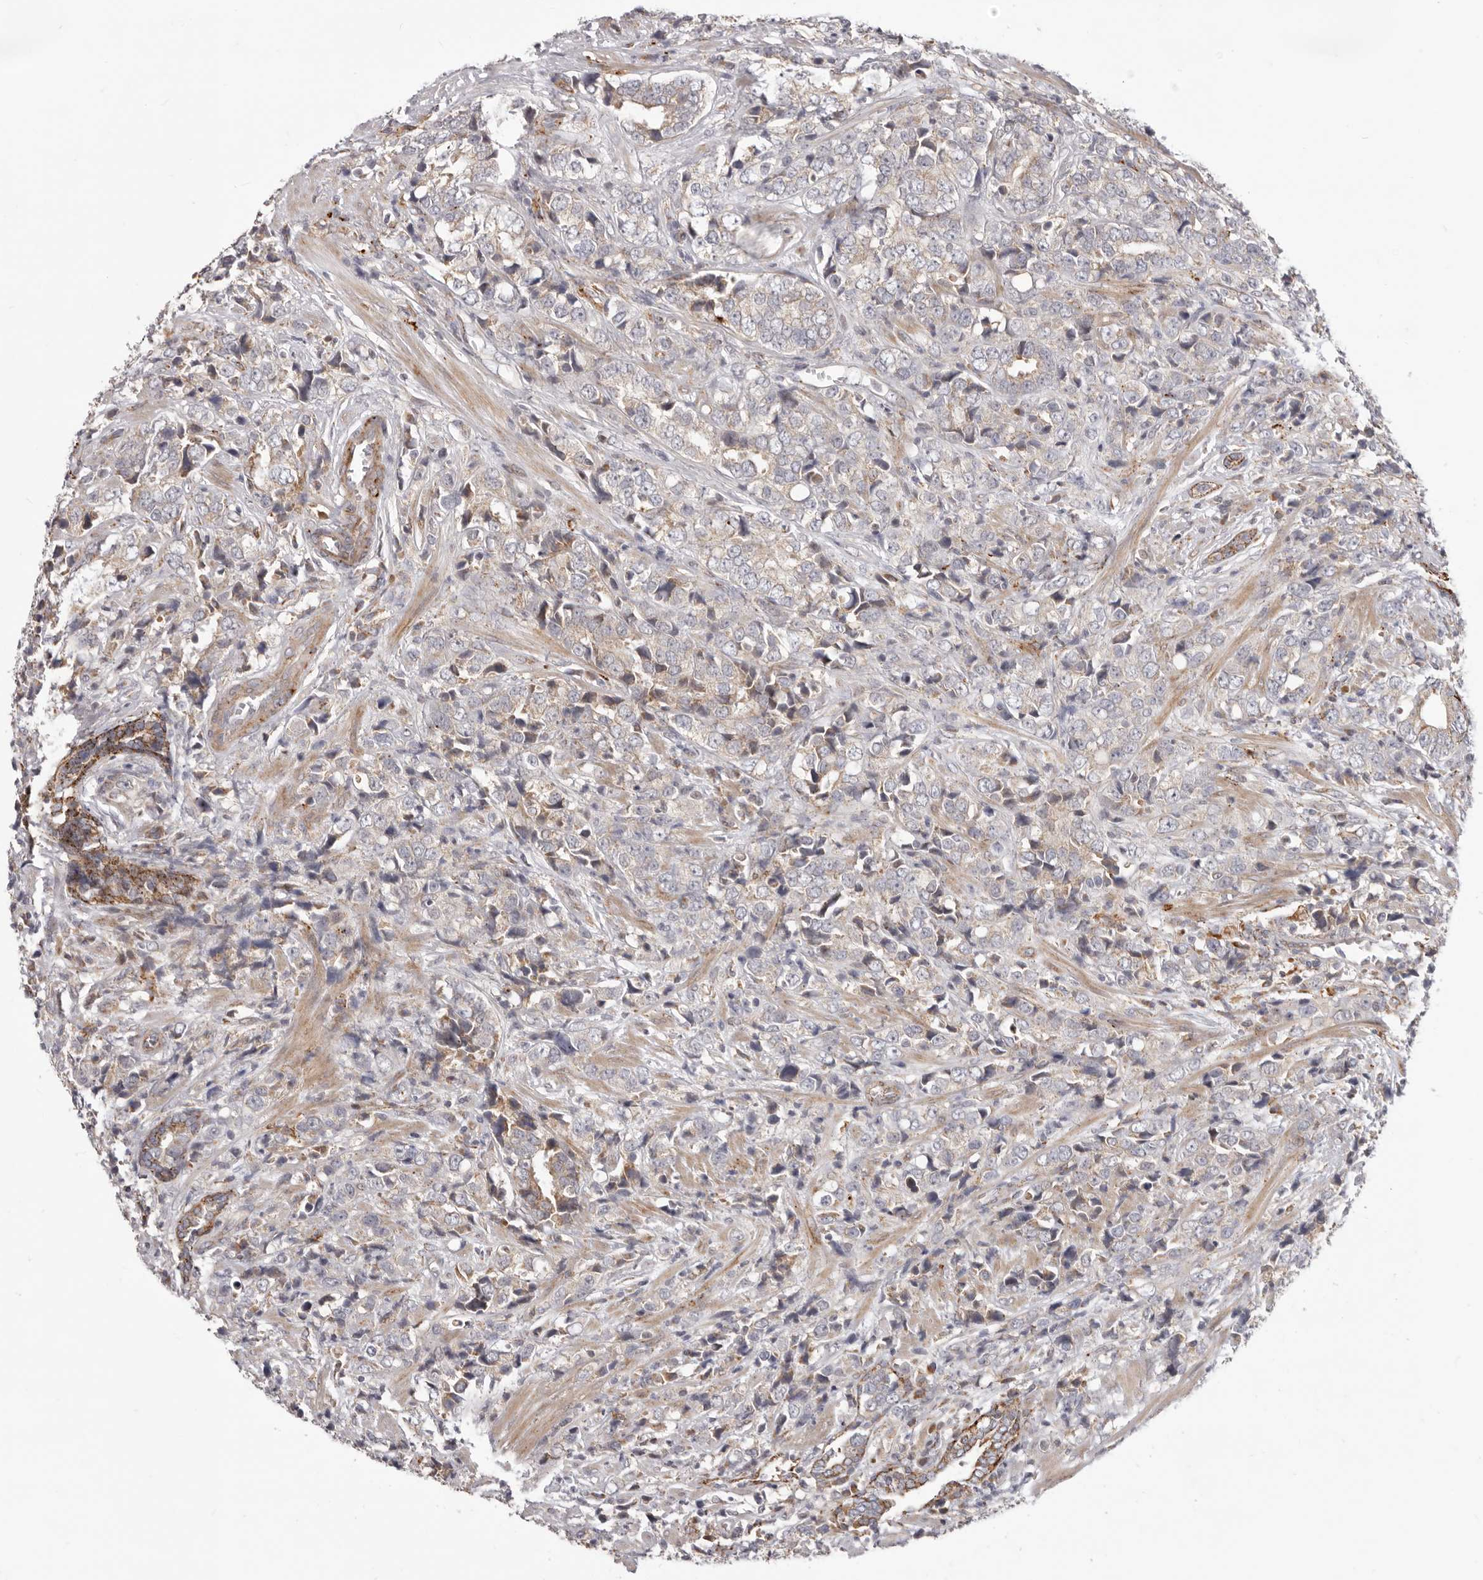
{"staining": {"intensity": "negative", "quantity": "none", "location": "none"}, "tissue": "prostate cancer", "cell_type": "Tumor cells", "image_type": "cancer", "snomed": [{"axis": "morphology", "description": "Adenocarcinoma, High grade"}, {"axis": "topography", "description": "Prostate"}], "caption": "Tumor cells are negative for brown protein staining in prostate high-grade adenocarcinoma.", "gene": "TOR3A", "patient": {"sex": "male", "age": 71}}